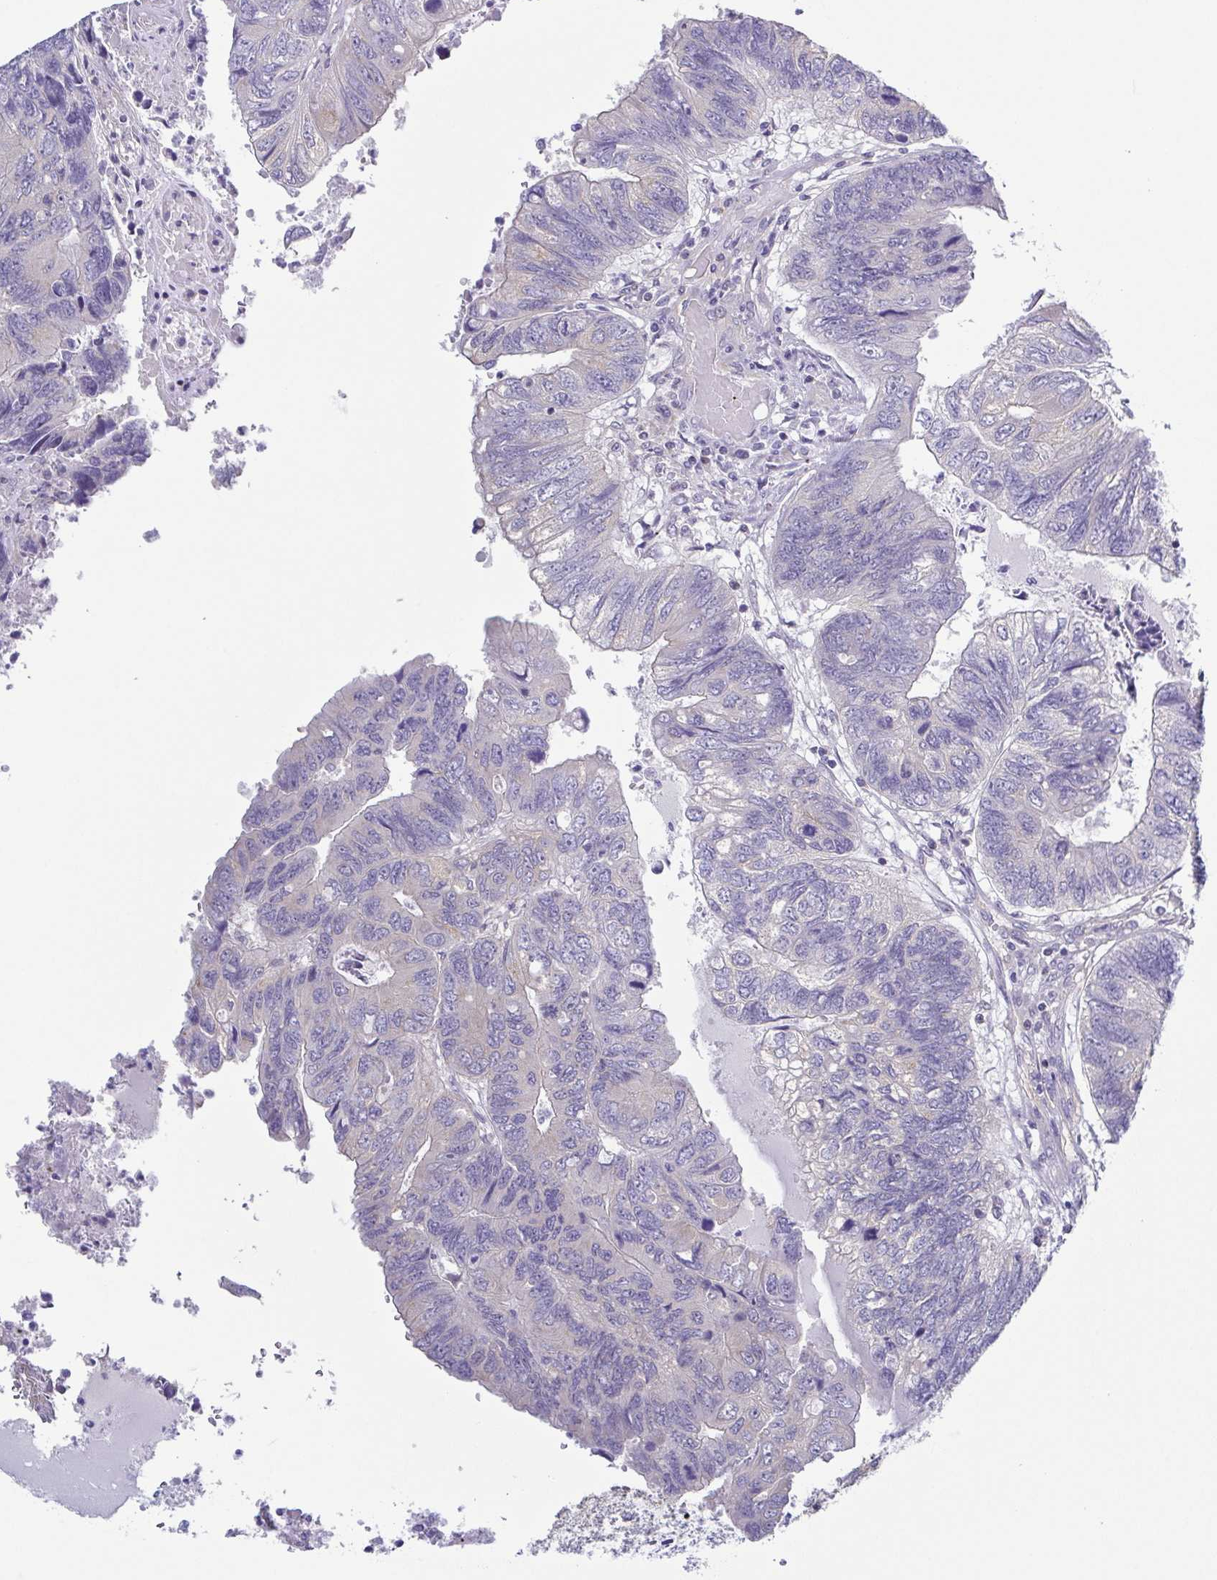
{"staining": {"intensity": "negative", "quantity": "none", "location": "none"}, "tissue": "colorectal cancer", "cell_type": "Tumor cells", "image_type": "cancer", "snomed": [{"axis": "morphology", "description": "Adenocarcinoma, NOS"}, {"axis": "topography", "description": "Colon"}], "caption": "Immunohistochemistry (IHC) of human colorectal adenocarcinoma shows no staining in tumor cells. The staining is performed using DAB (3,3'-diaminobenzidine) brown chromogen with nuclei counter-stained in using hematoxylin.", "gene": "UBE2Q1", "patient": {"sex": "female", "age": 67}}